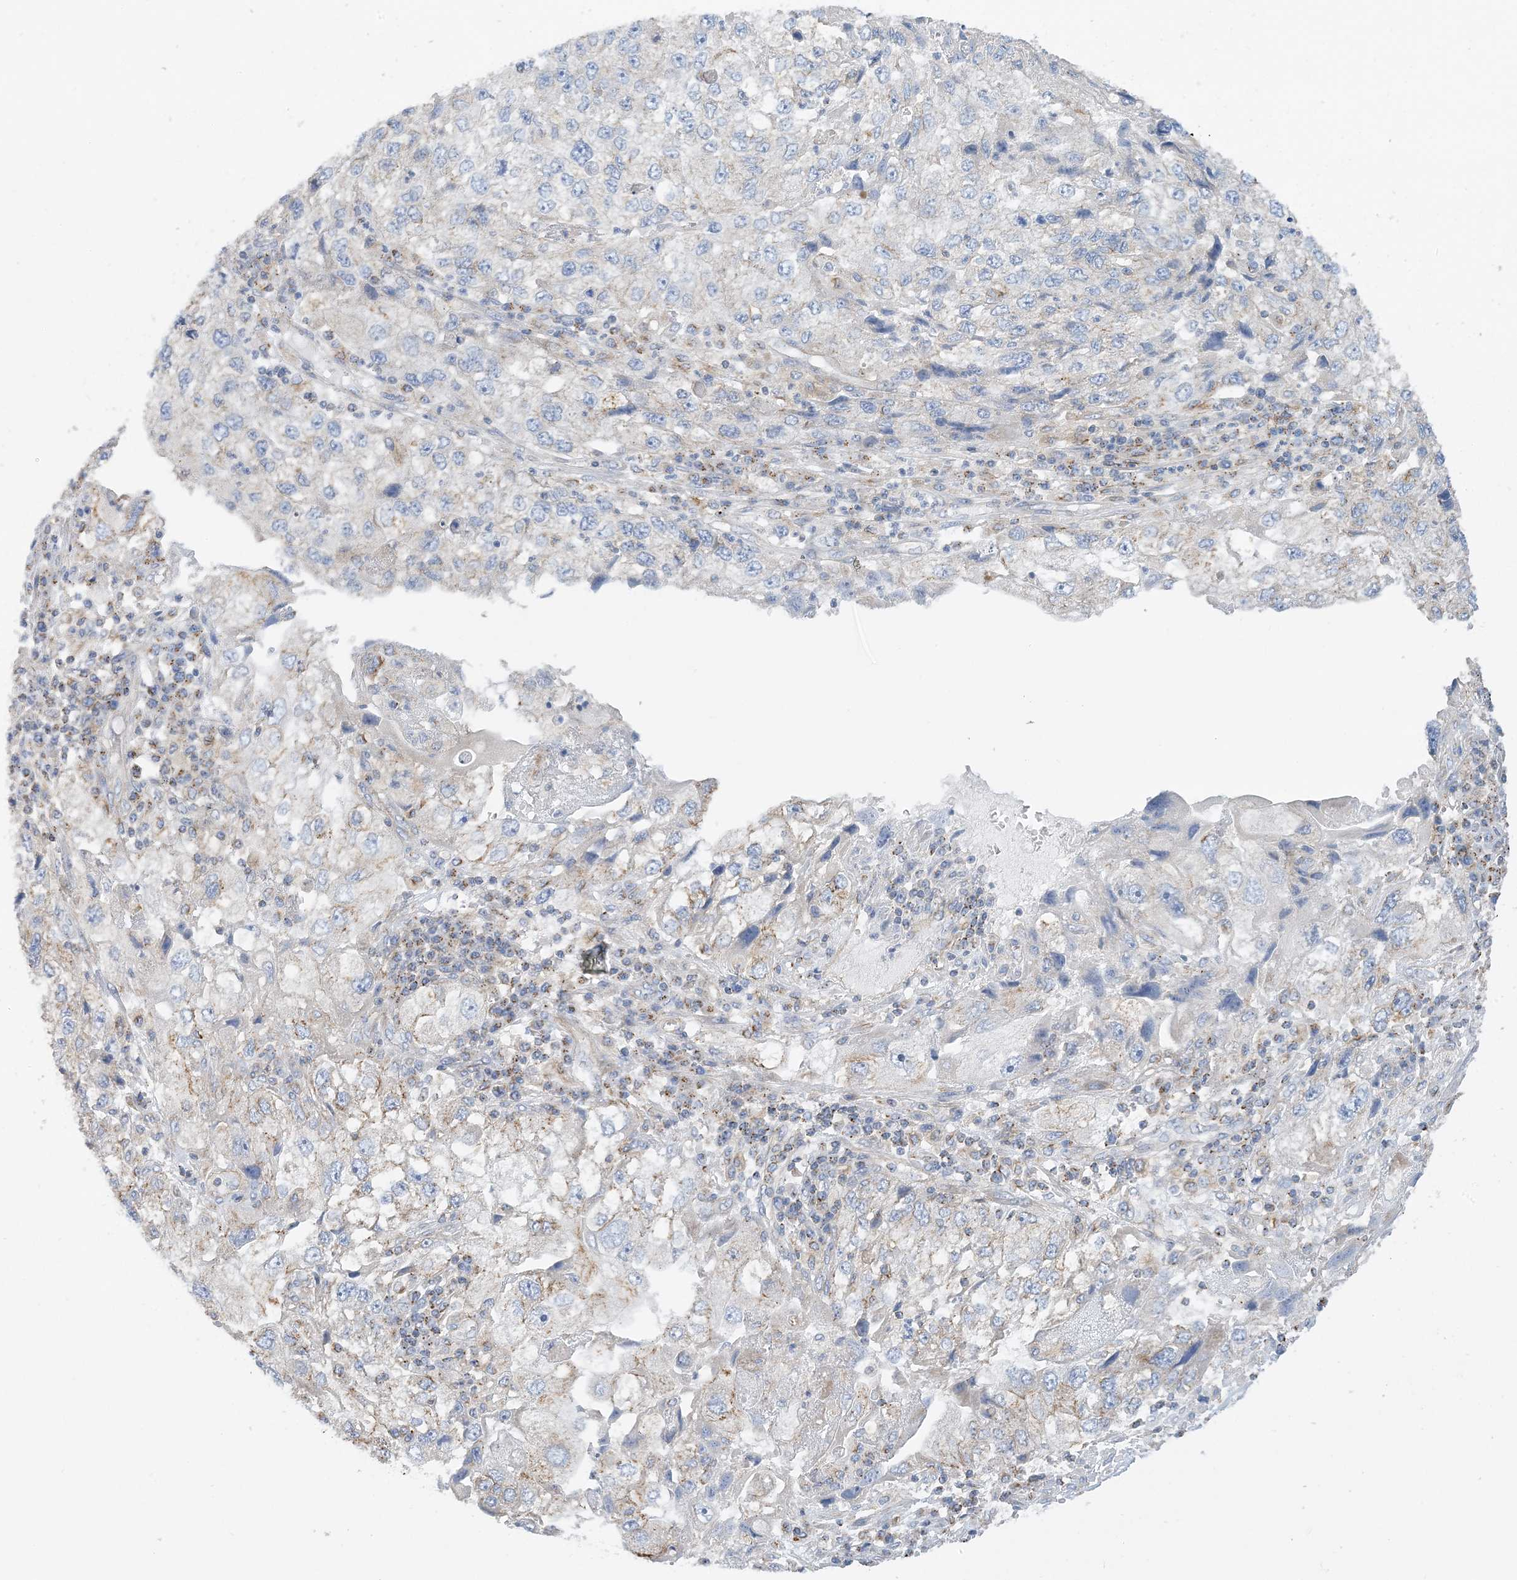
{"staining": {"intensity": "weak", "quantity": "<25%", "location": "cytoplasmic/membranous"}, "tissue": "endometrial cancer", "cell_type": "Tumor cells", "image_type": "cancer", "snomed": [{"axis": "morphology", "description": "Adenocarcinoma, NOS"}, {"axis": "topography", "description": "Endometrium"}], "caption": "Immunohistochemistry micrograph of adenocarcinoma (endometrial) stained for a protein (brown), which reveals no positivity in tumor cells.", "gene": "CALHM5", "patient": {"sex": "female", "age": 49}}